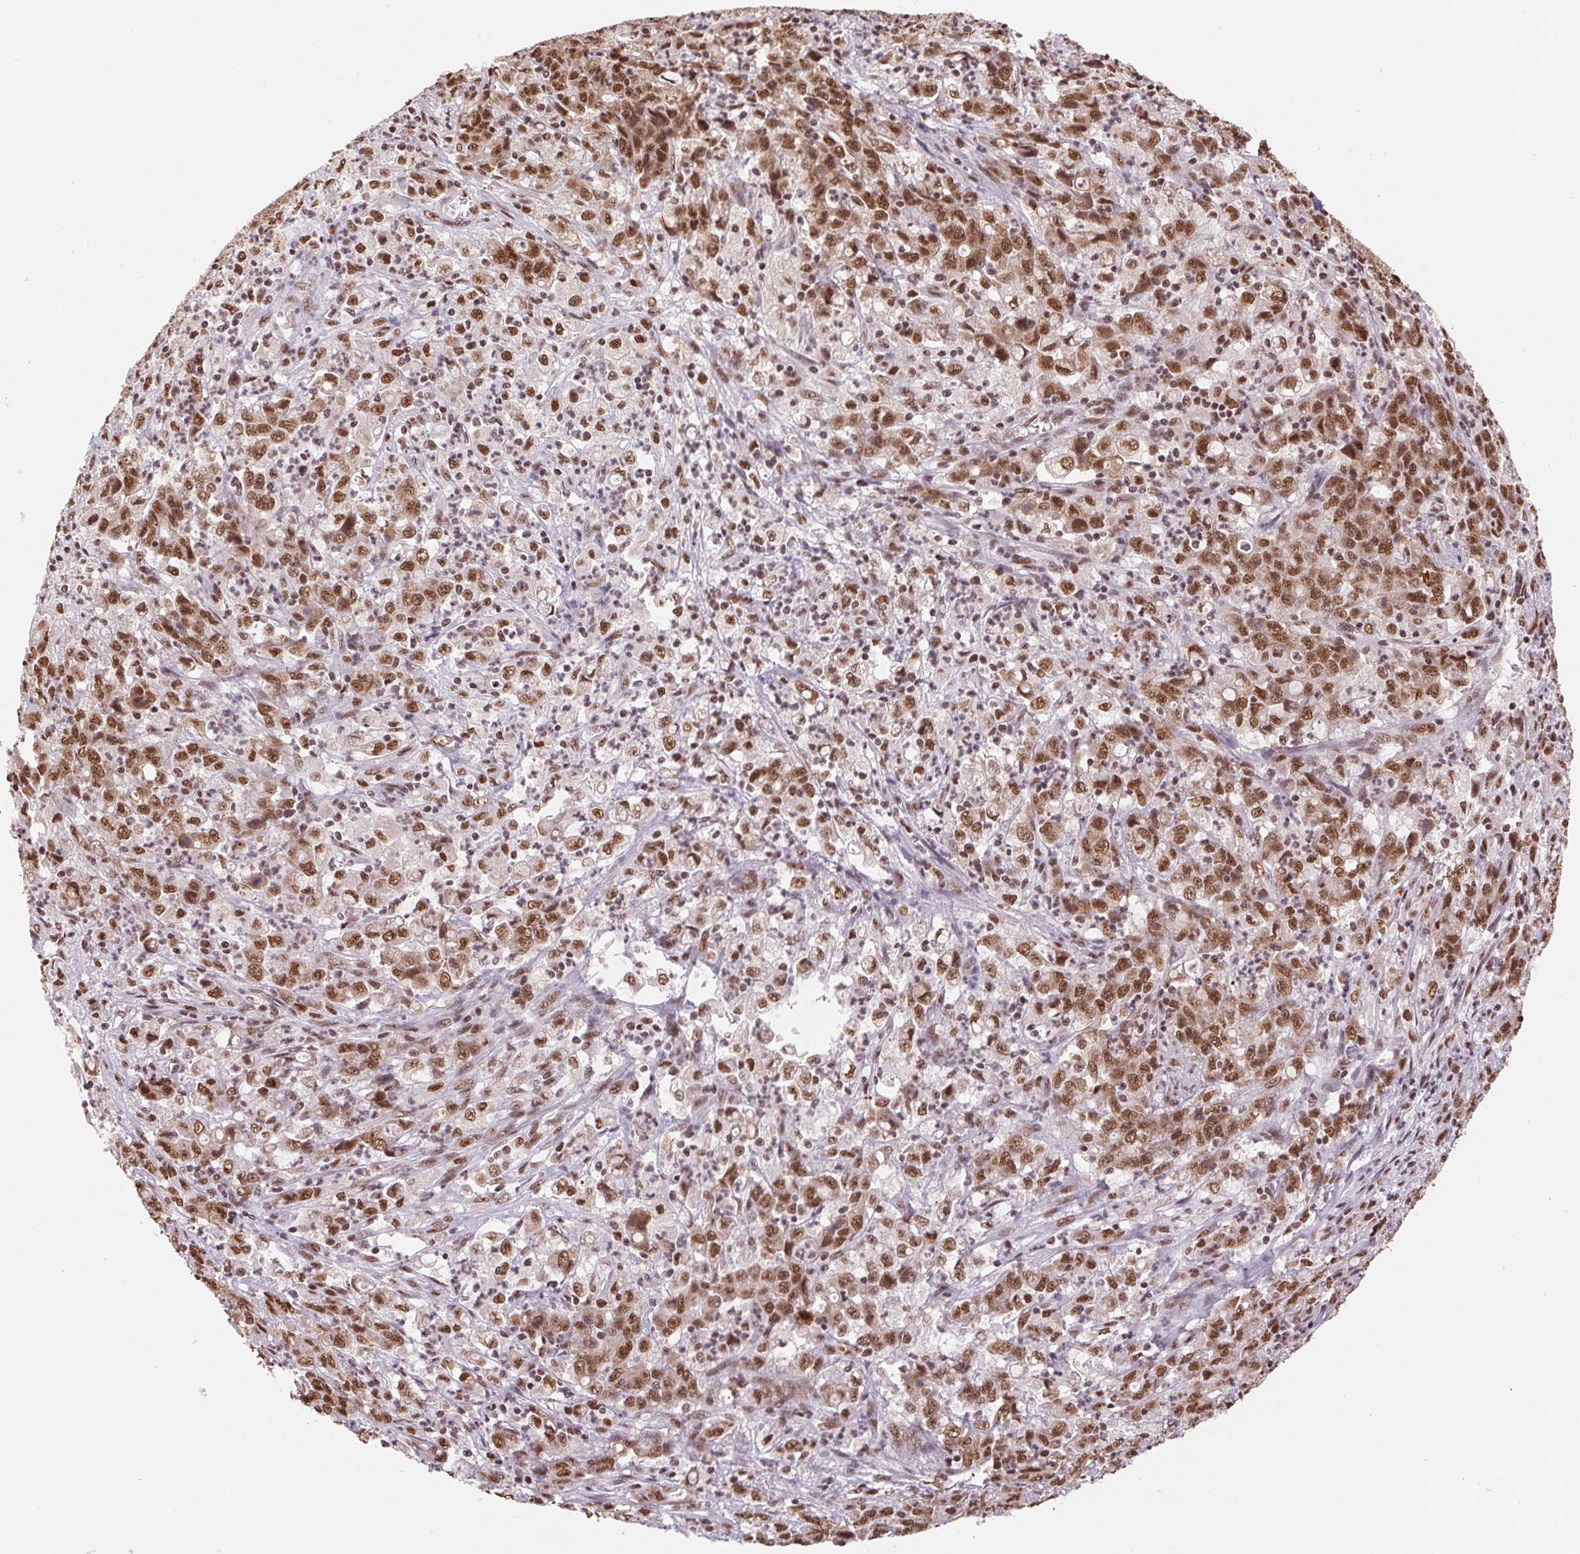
{"staining": {"intensity": "moderate", "quantity": ">75%", "location": "nuclear"}, "tissue": "stomach cancer", "cell_type": "Tumor cells", "image_type": "cancer", "snomed": [{"axis": "morphology", "description": "Adenocarcinoma, NOS"}, {"axis": "topography", "description": "Stomach, lower"}], "caption": "A brown stain highlights moderate nuclear expression of a protein in human stomach adenocarcinoma tumor cells.", "gene": "SNRPG", "patient": {"sex": "female", "age": 71}}